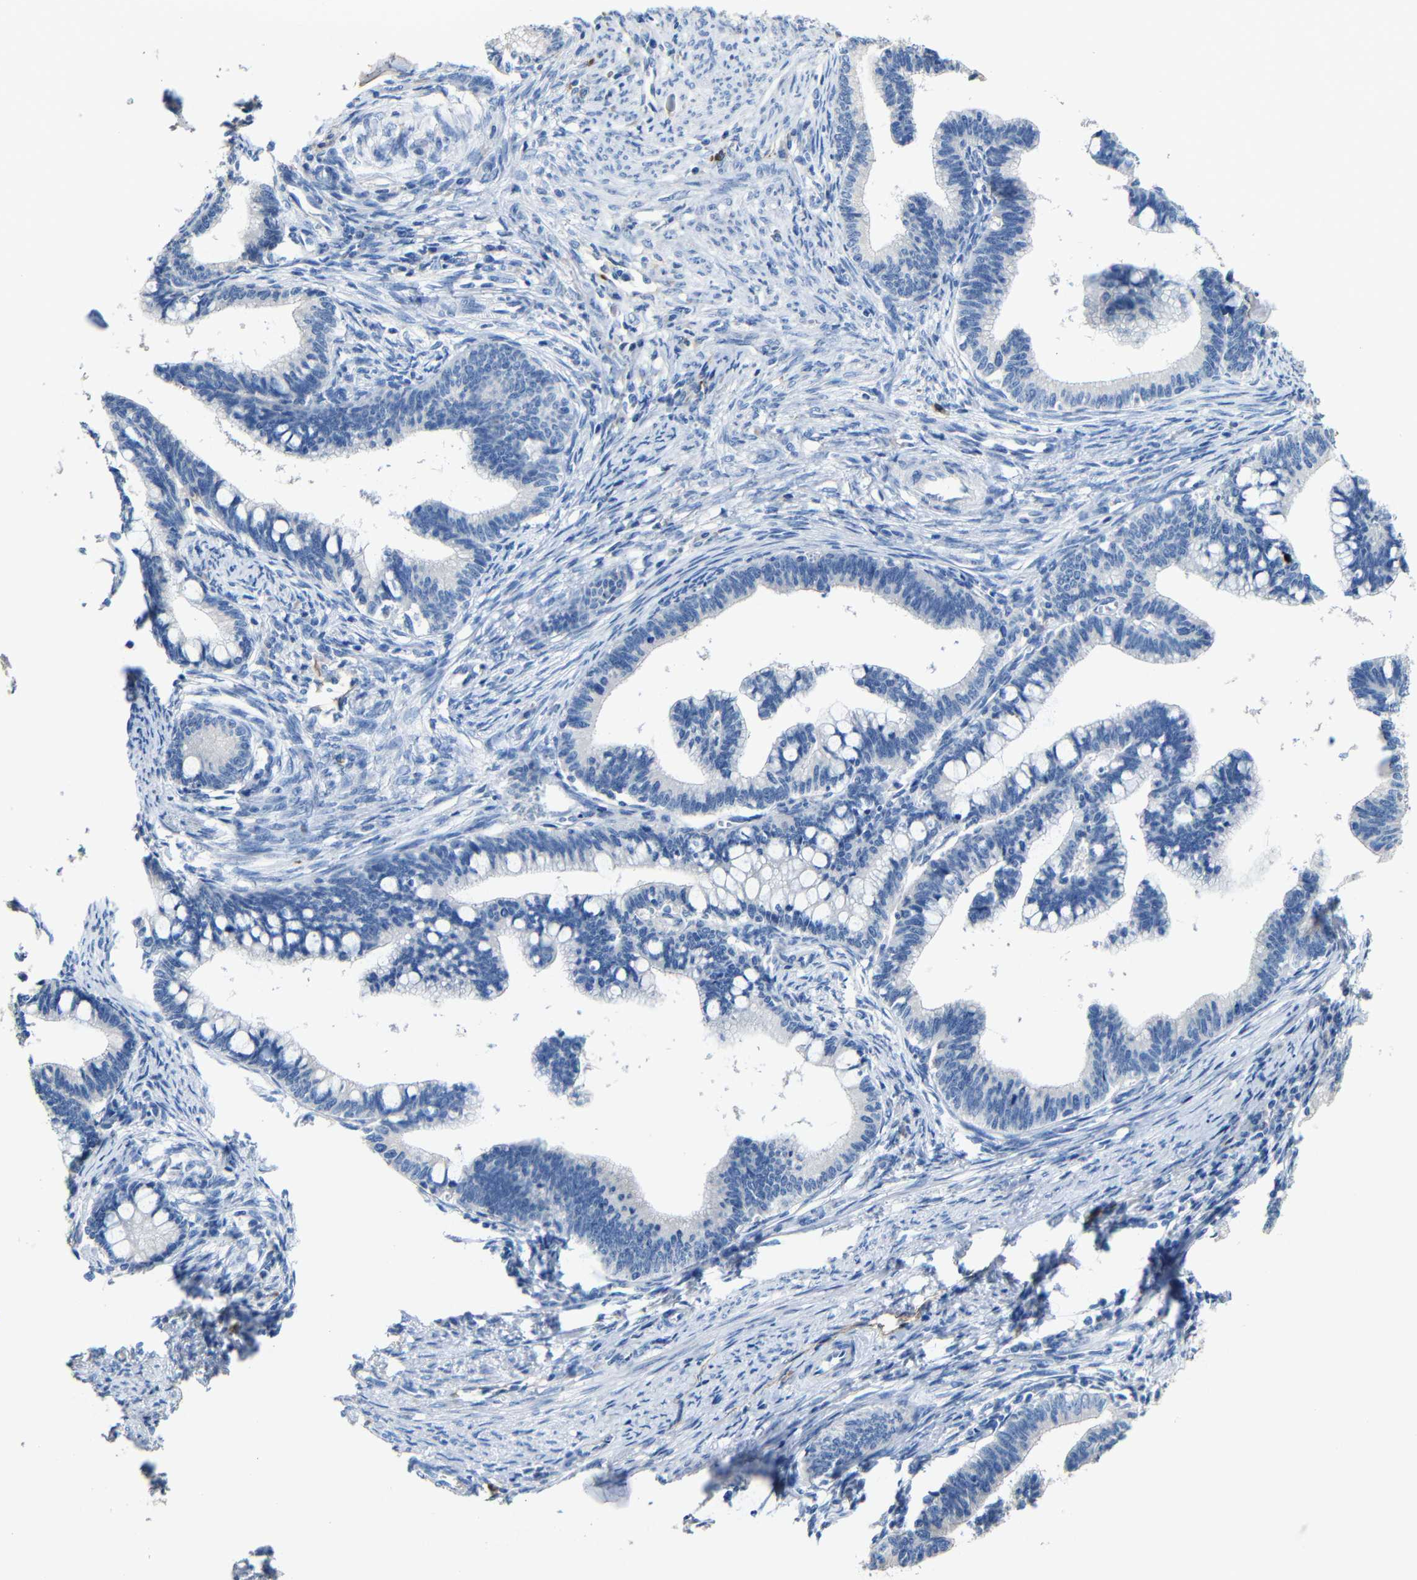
{"staining": {"intensity": "negative", "quantity": "none", "location": "none"}, "tissue": "cervical cancer", "cell_type": "Tumor cells", "image_type": "cancer", "snomed": [{"axis": "morphology", "description": "Adenocarcinoma, NOS"}, {"axis": "topography", "description": "Cervix"}], "caption": "Immunohistochemical staining of human adenocarcinoma (cervical) demonstrates no significant expression in tumor cells.", "gene": "ACKR2", "patient": {"sex": "female", "age": 36}}